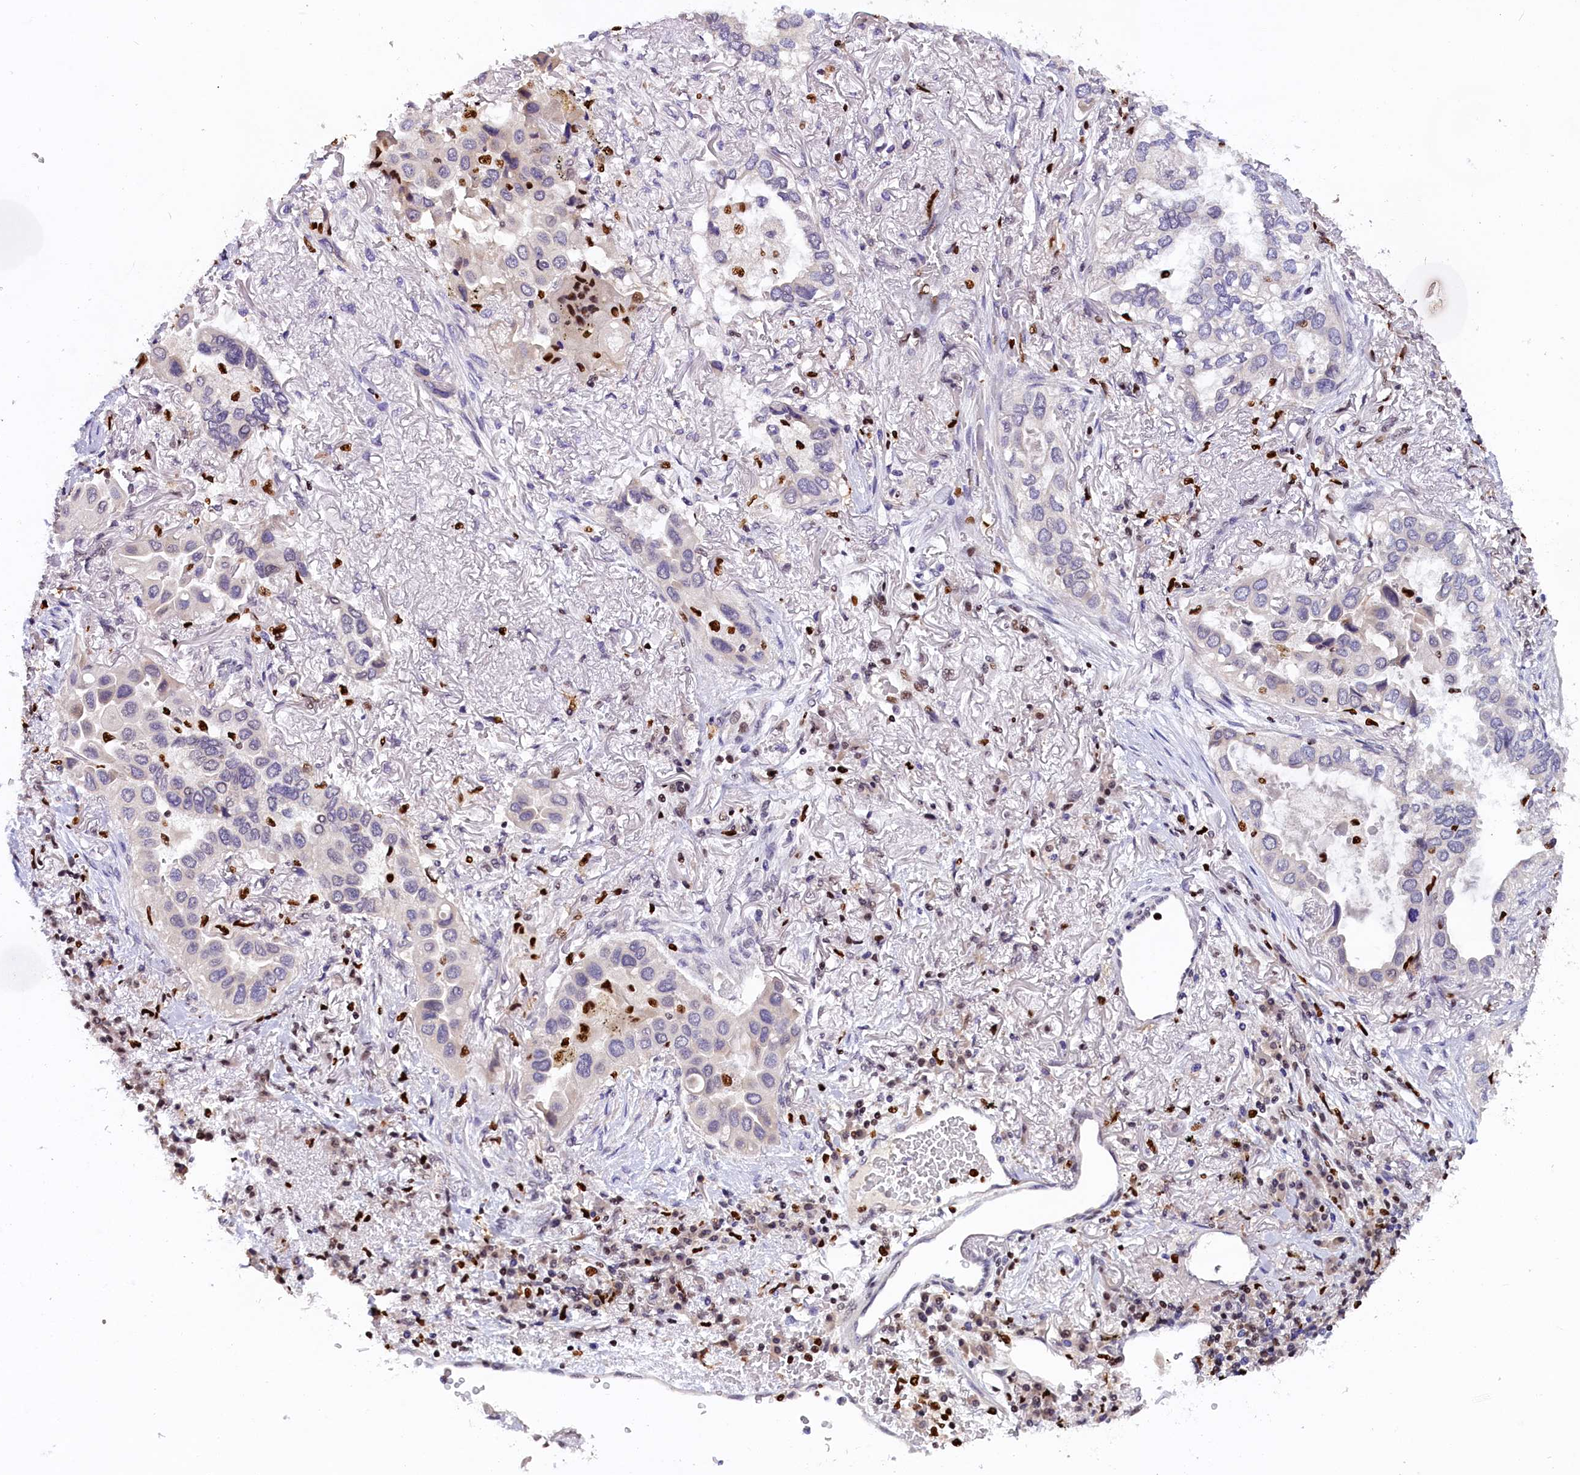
{"staining": {"intensity": "negative", "quantity": "none", "location": "none"}, "tissue": "lung cancer", "cell_type": "Tumor cells", "image_type": "cancer", "snomed": [{"axis": "morphology", "description": "Adenocarcinoma, NOS"}, {"axis": "topography", "description": "Lung"}], "caption": "Tumor cells show no significant positivity in lung cancer. (DAB immunohistochemistry visualized using brightfield microscopy, high magnification).", "gene": "BTBD9", "patient": {"sex": "female", "age": 76}}